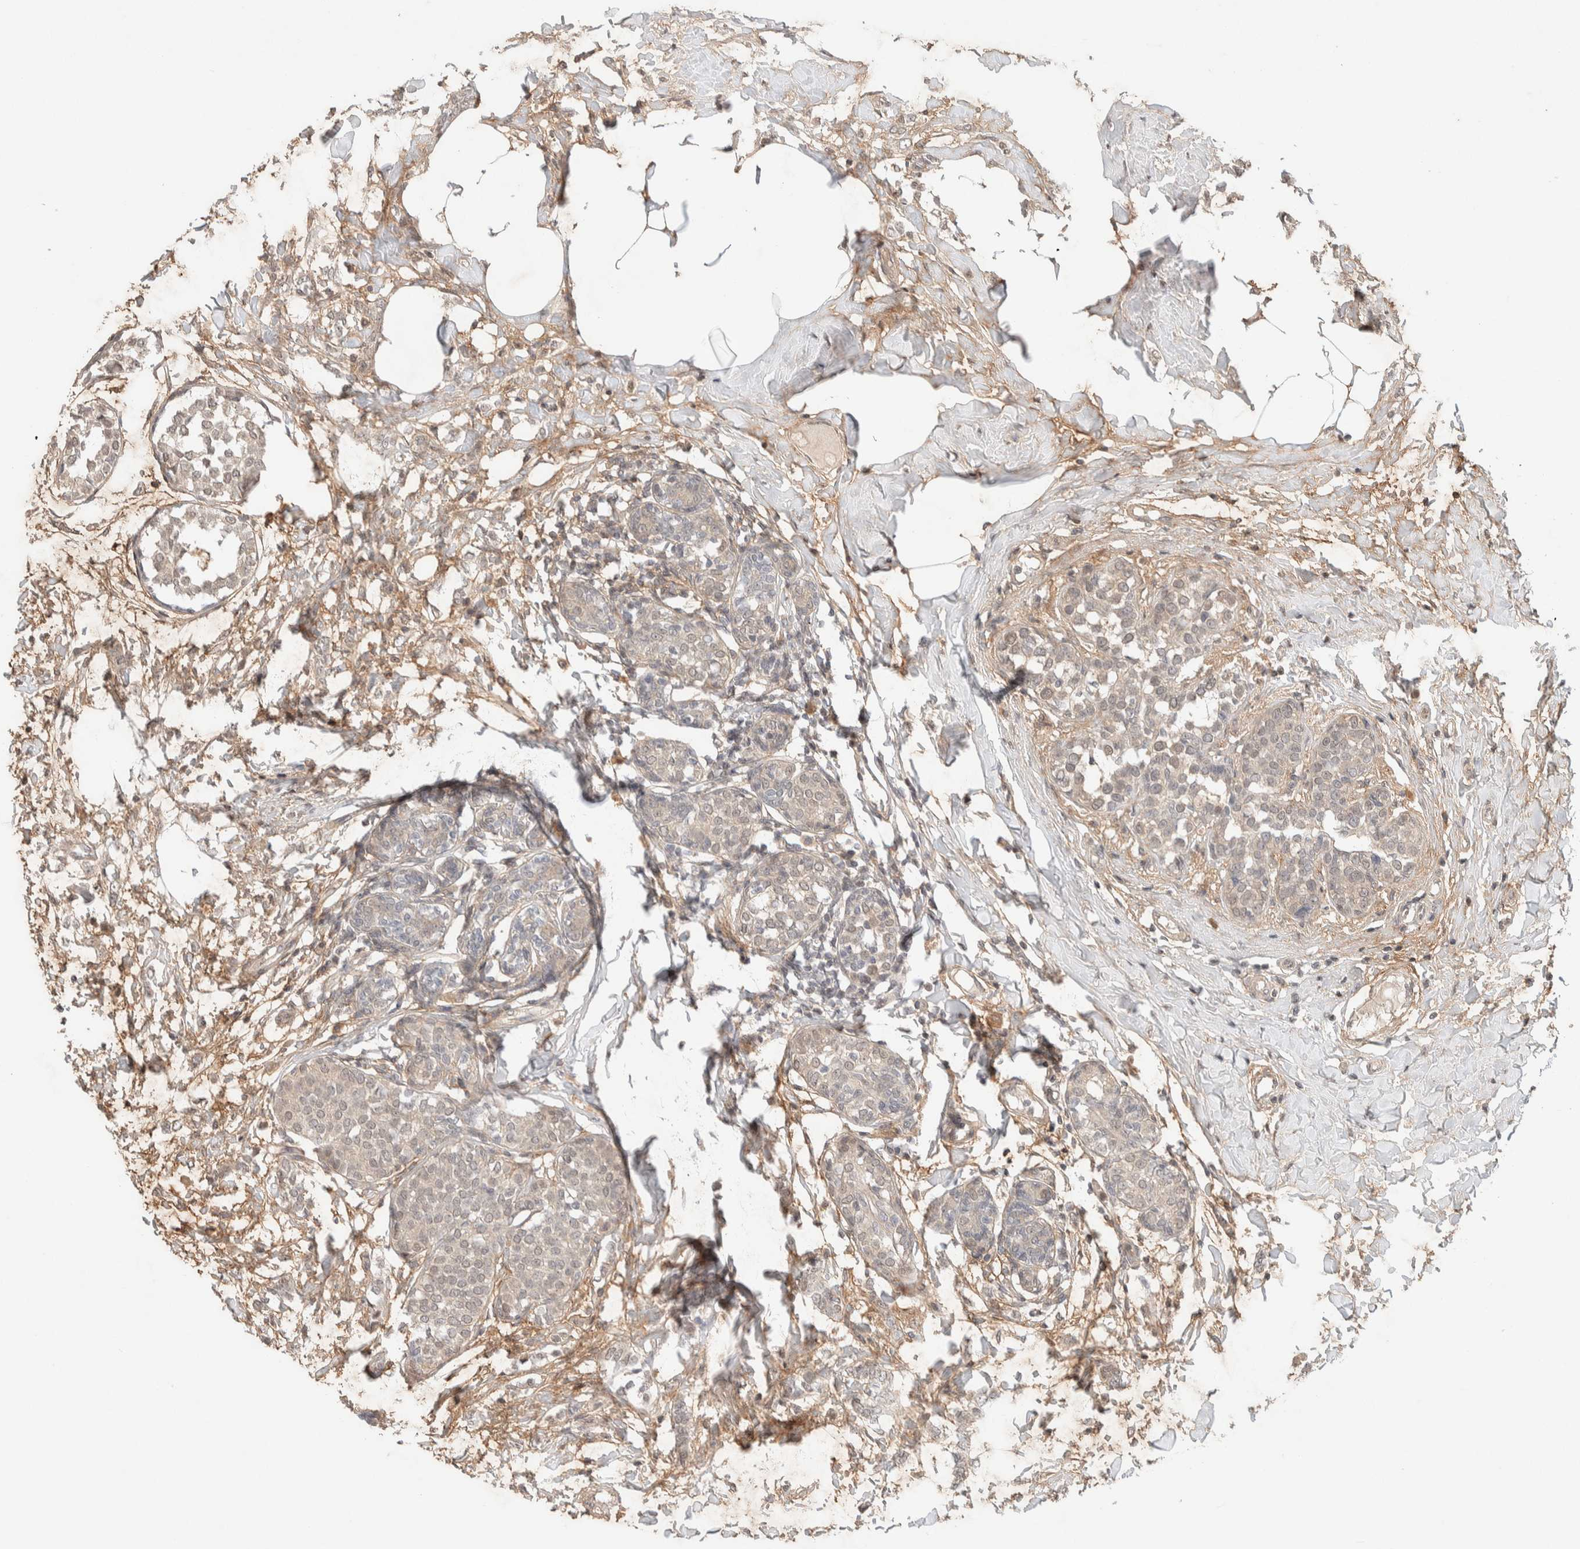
{"staining": {"intensity": "negative", "quantity": "none", "location": "none"}, "tissue": "breast cancer", "cell_type": "Tumor cells", "image_type": "cancer", "snomed": [{"axis": "morphology", "description": "Lobular carcinoma, in situ"}, {"axis": "morphology", "description": "Lobular carcinoma"}, {"axis": "topography", "description": "Breast"}], "caption": "Photomicrograph shows no protein expression in tumor cells of lobular carcinoma in situ (breast) tissue.", "gene": "THRA", "patient": {"sex": "female", "age": 41}}